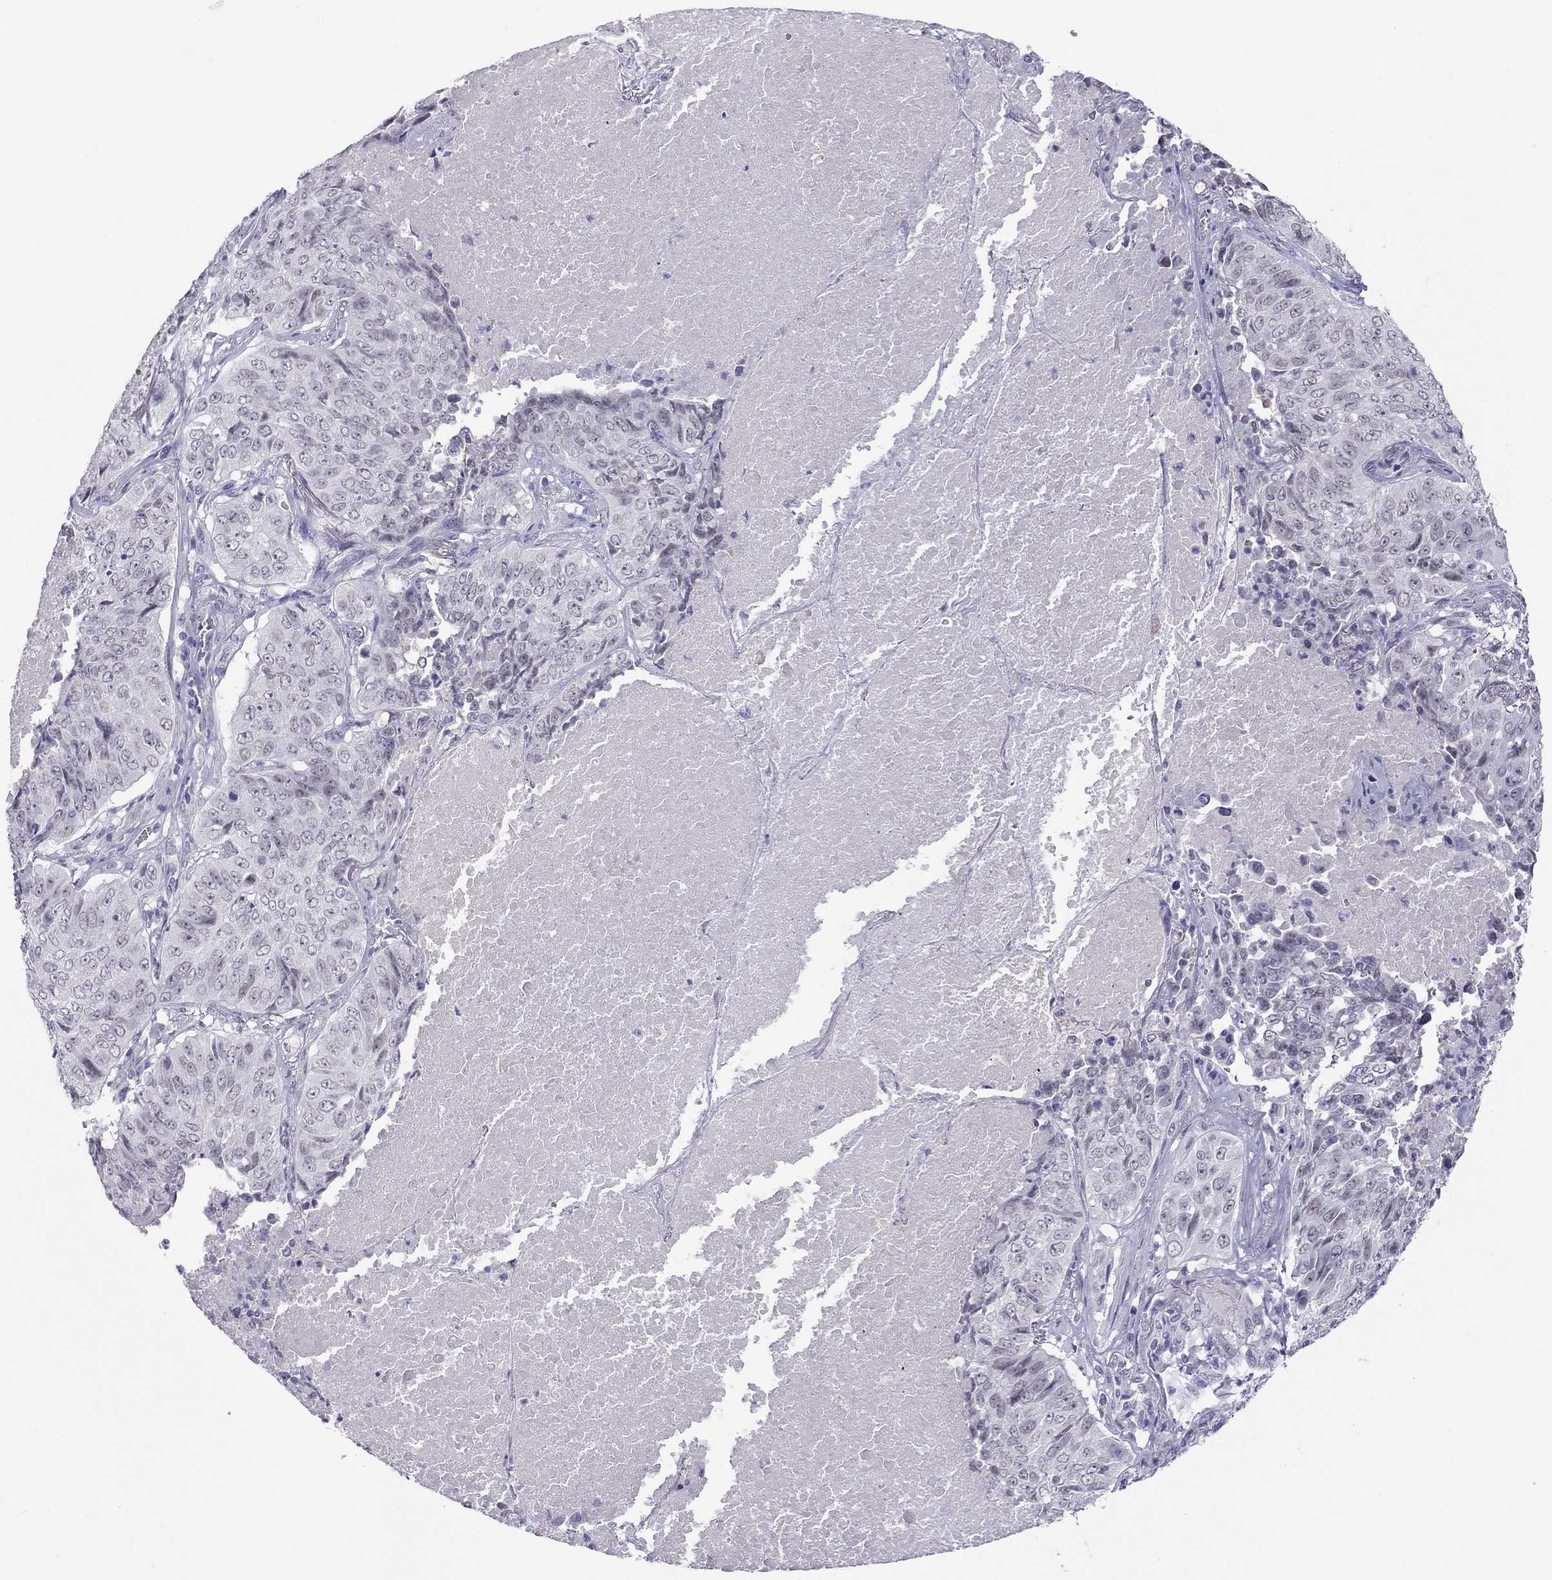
{"staining": {"intensity": "negative", "quantity": "none", "location": "none"}, "tissue": "lung cancer", "cell_type": "Tumor cells", "image_type": "cancer", "snomed": [{"axis": "morphology", "description": "Normal tissue, NOS"}, {"axis": "morphology", "description": "Squamous cell carcinoma, NOS"}, {"axis": "topography", "description": "Bronchus"}, {"axis": "topography", "description": "Lung"}], "caption": "Human lung squamous cell carcinoma stained for a protein using IHC demonstrates no expression in tumor cells.", "gene": "CHRNB3", "patient": {"sex": "male", "age": 64}}